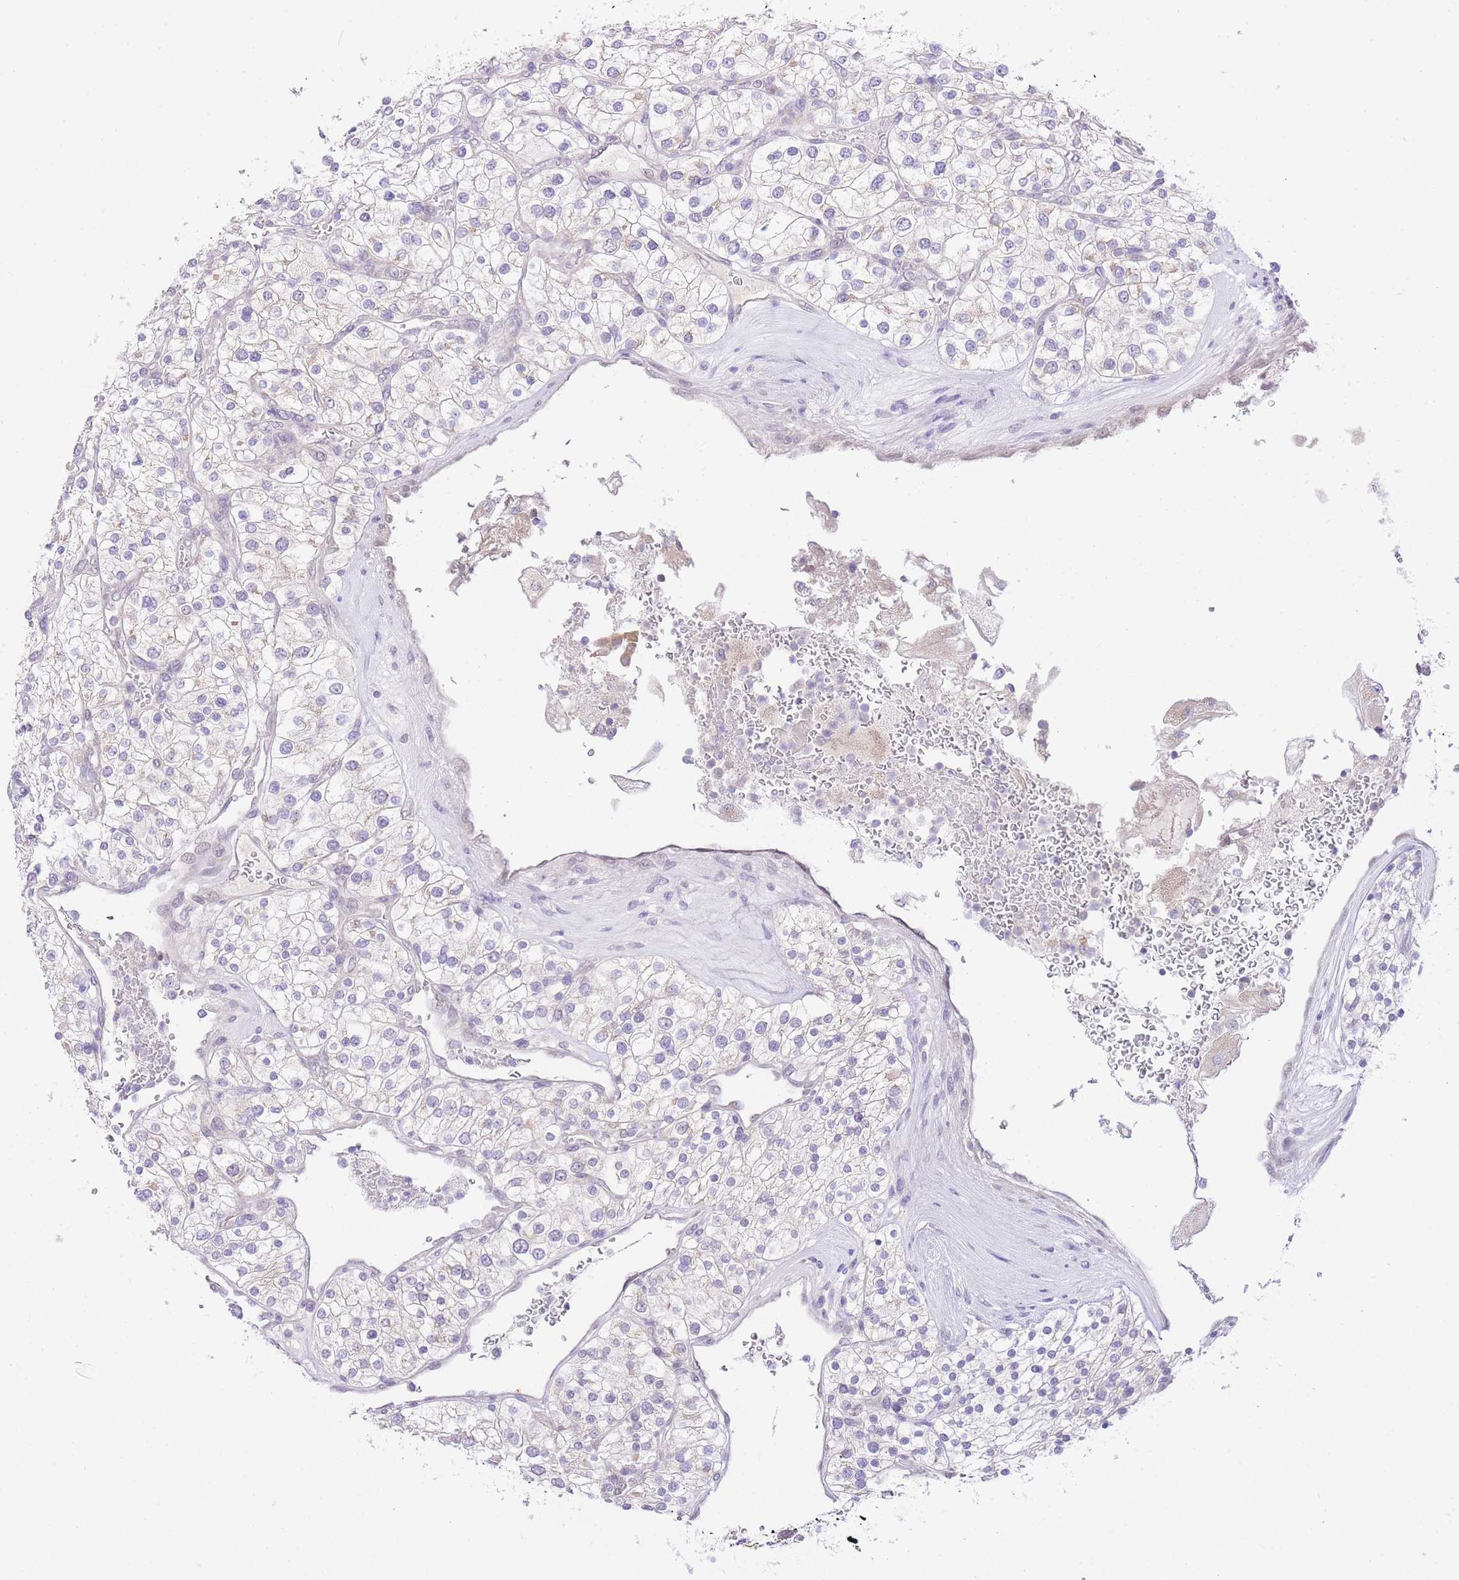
{"staining": {"intensity": "negative", "quantity": "none", "location": "none"}, "tissue": "renal cancer", "cell_type": "Tumor cells", "image_type": "cancer", "snomed": [{"axis": "morphology", "description": "Adenocarcinoma, NOS"}, {"axis": "topography", "description": "Kidney"}], "caption": "Human adenocarcinoma (renal) stained for a protein using immunohistochemistry (IHC) shows no staining in tumor cells.", "gene": "UBXN7", "patient": {"sex": "male", "age": 80}}